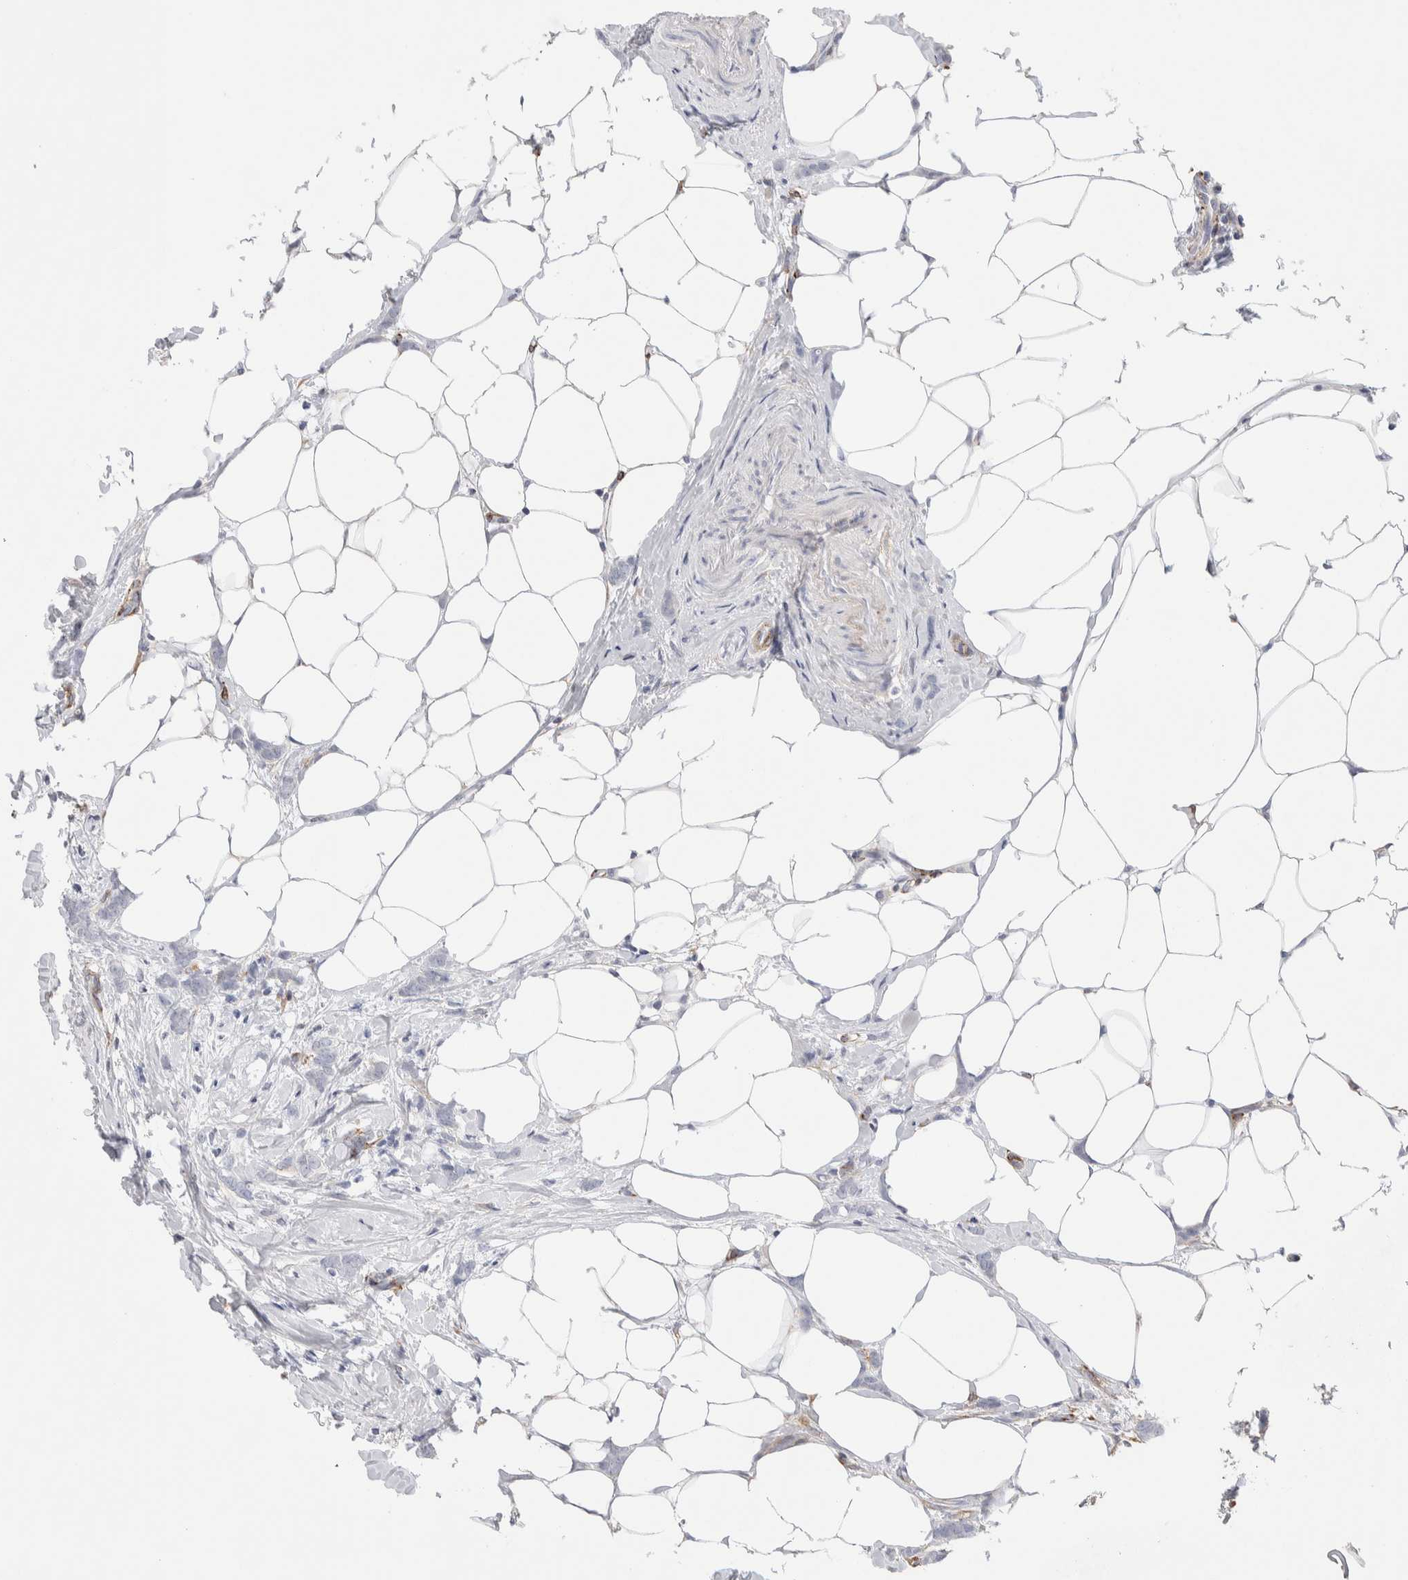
{"staining": {"intensity": "negative", "quantity": "none", "location": "none"}, "tissue": "breast cancer", "cell_type": "Tumor cells", "image_type": "cancer", "snomed": [{"axis": "morphology", "description": "Lobular carcinoma, in situ"}, {"axis": "morphology", "description": "Lobular carcinoma"}, {"axis": "topography", "description": "Breast"}], "caption": "Tumor cells are negative for protein expression in human breast cancer (lobular carcinoma in situ).", "gene": "SEPTIN4", "patient": {"sex": "female", "age": 41}}